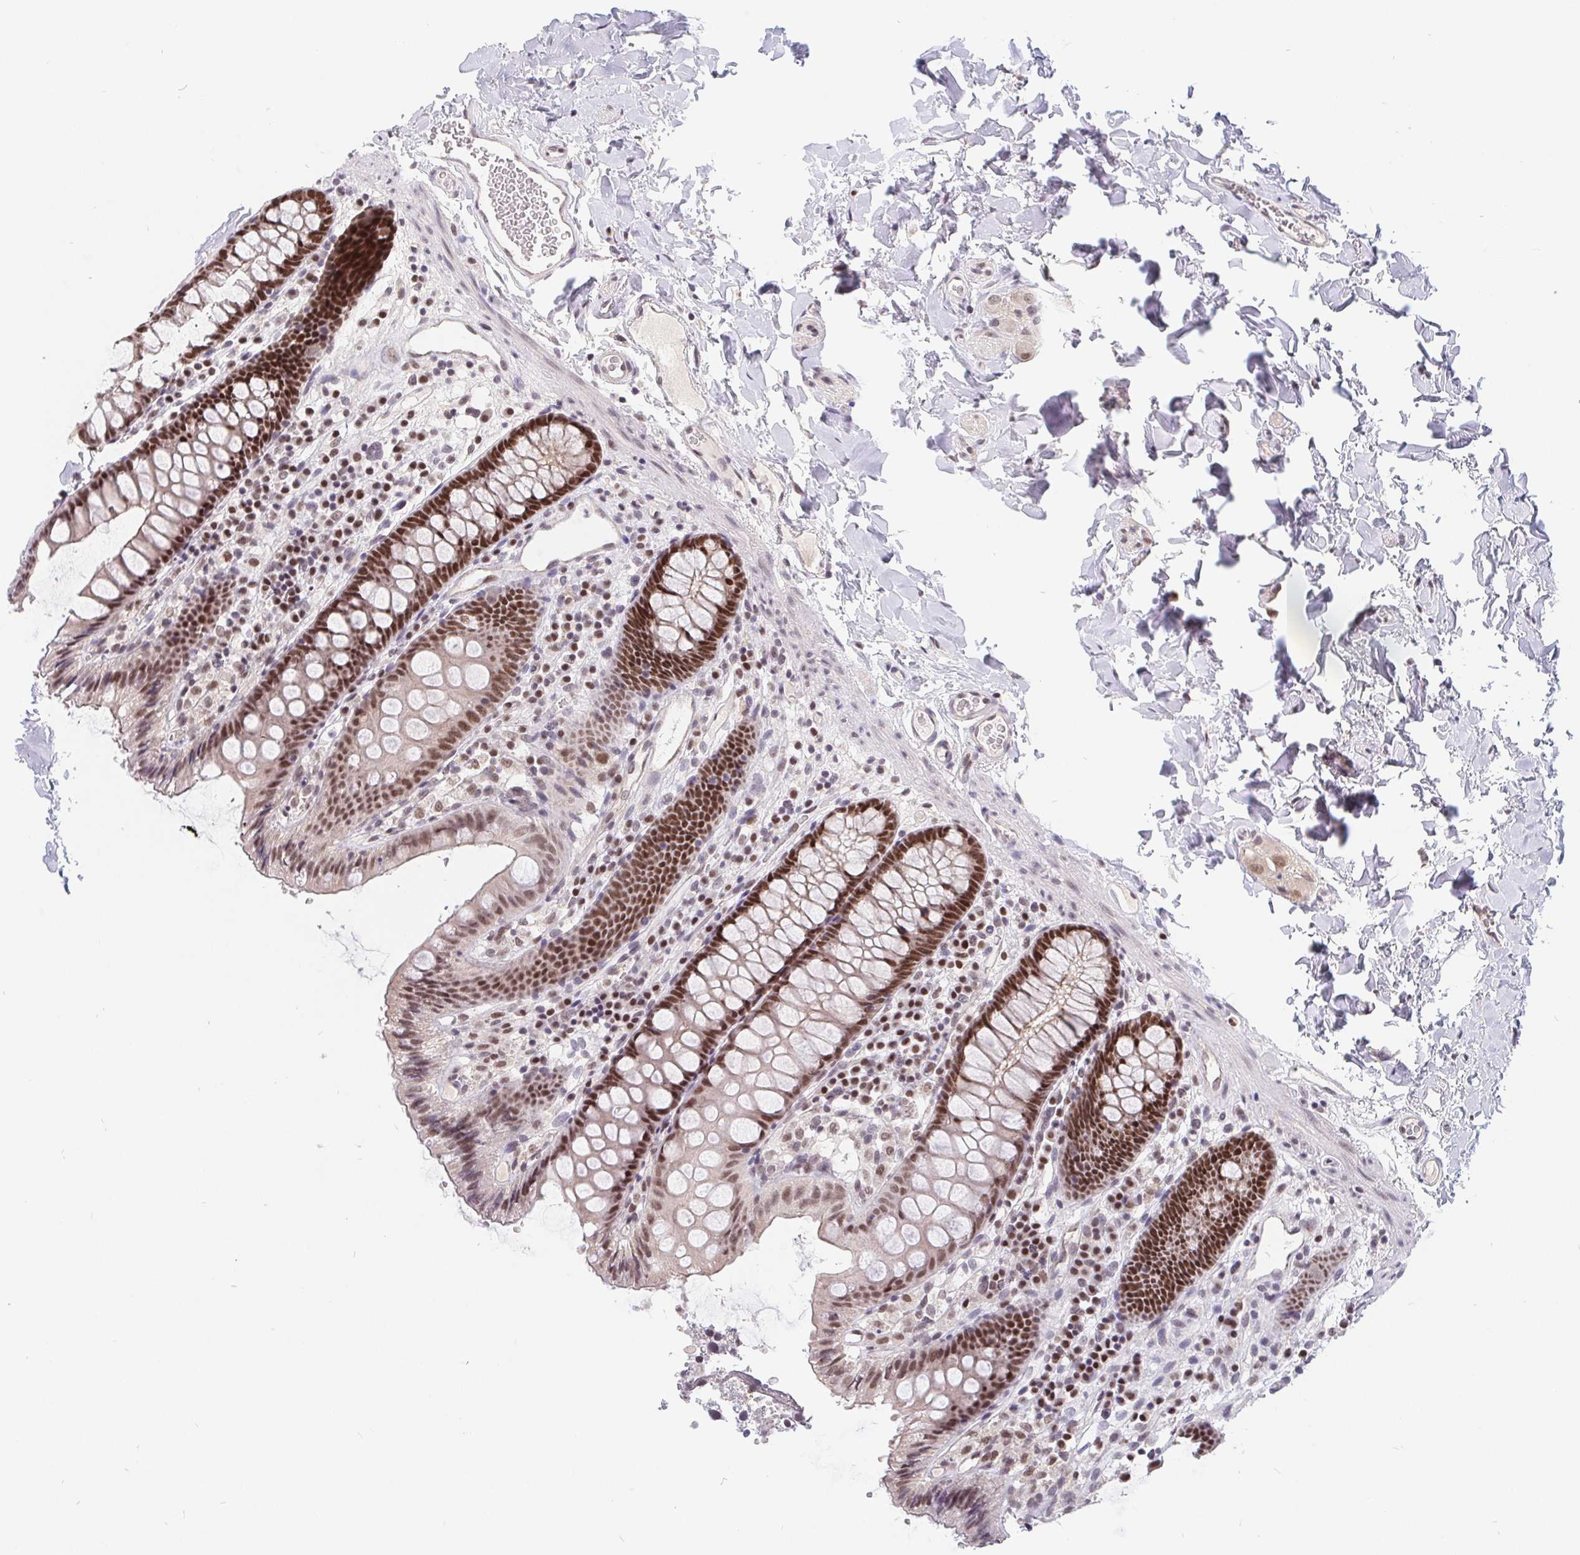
{"staining": {"intensity": "moderate", "quantity": ">75%", "location": "nuclear"}, "tissue": "colon", "cell_type": "Endothelial cells", "image_type": "normal", "snomed": [{"axis": "morphology", "description": "Normal tissue, NOS"}, {"axis": "topography", "description": "Colon"}], "caption": "Benign colon displays moderate nuclear expression in approximately >75% of endothelial cells, visualized by immunohistochemistry. The staining was performed using DAB (3,3'-diaminobenzidine) to visualize the protein expression in brown, while the nuclei were stained in blue with hematoxylin (Magnification: 20x).", "gene": "POU2F1", "patient": {"sex": "male", "age": 84}}